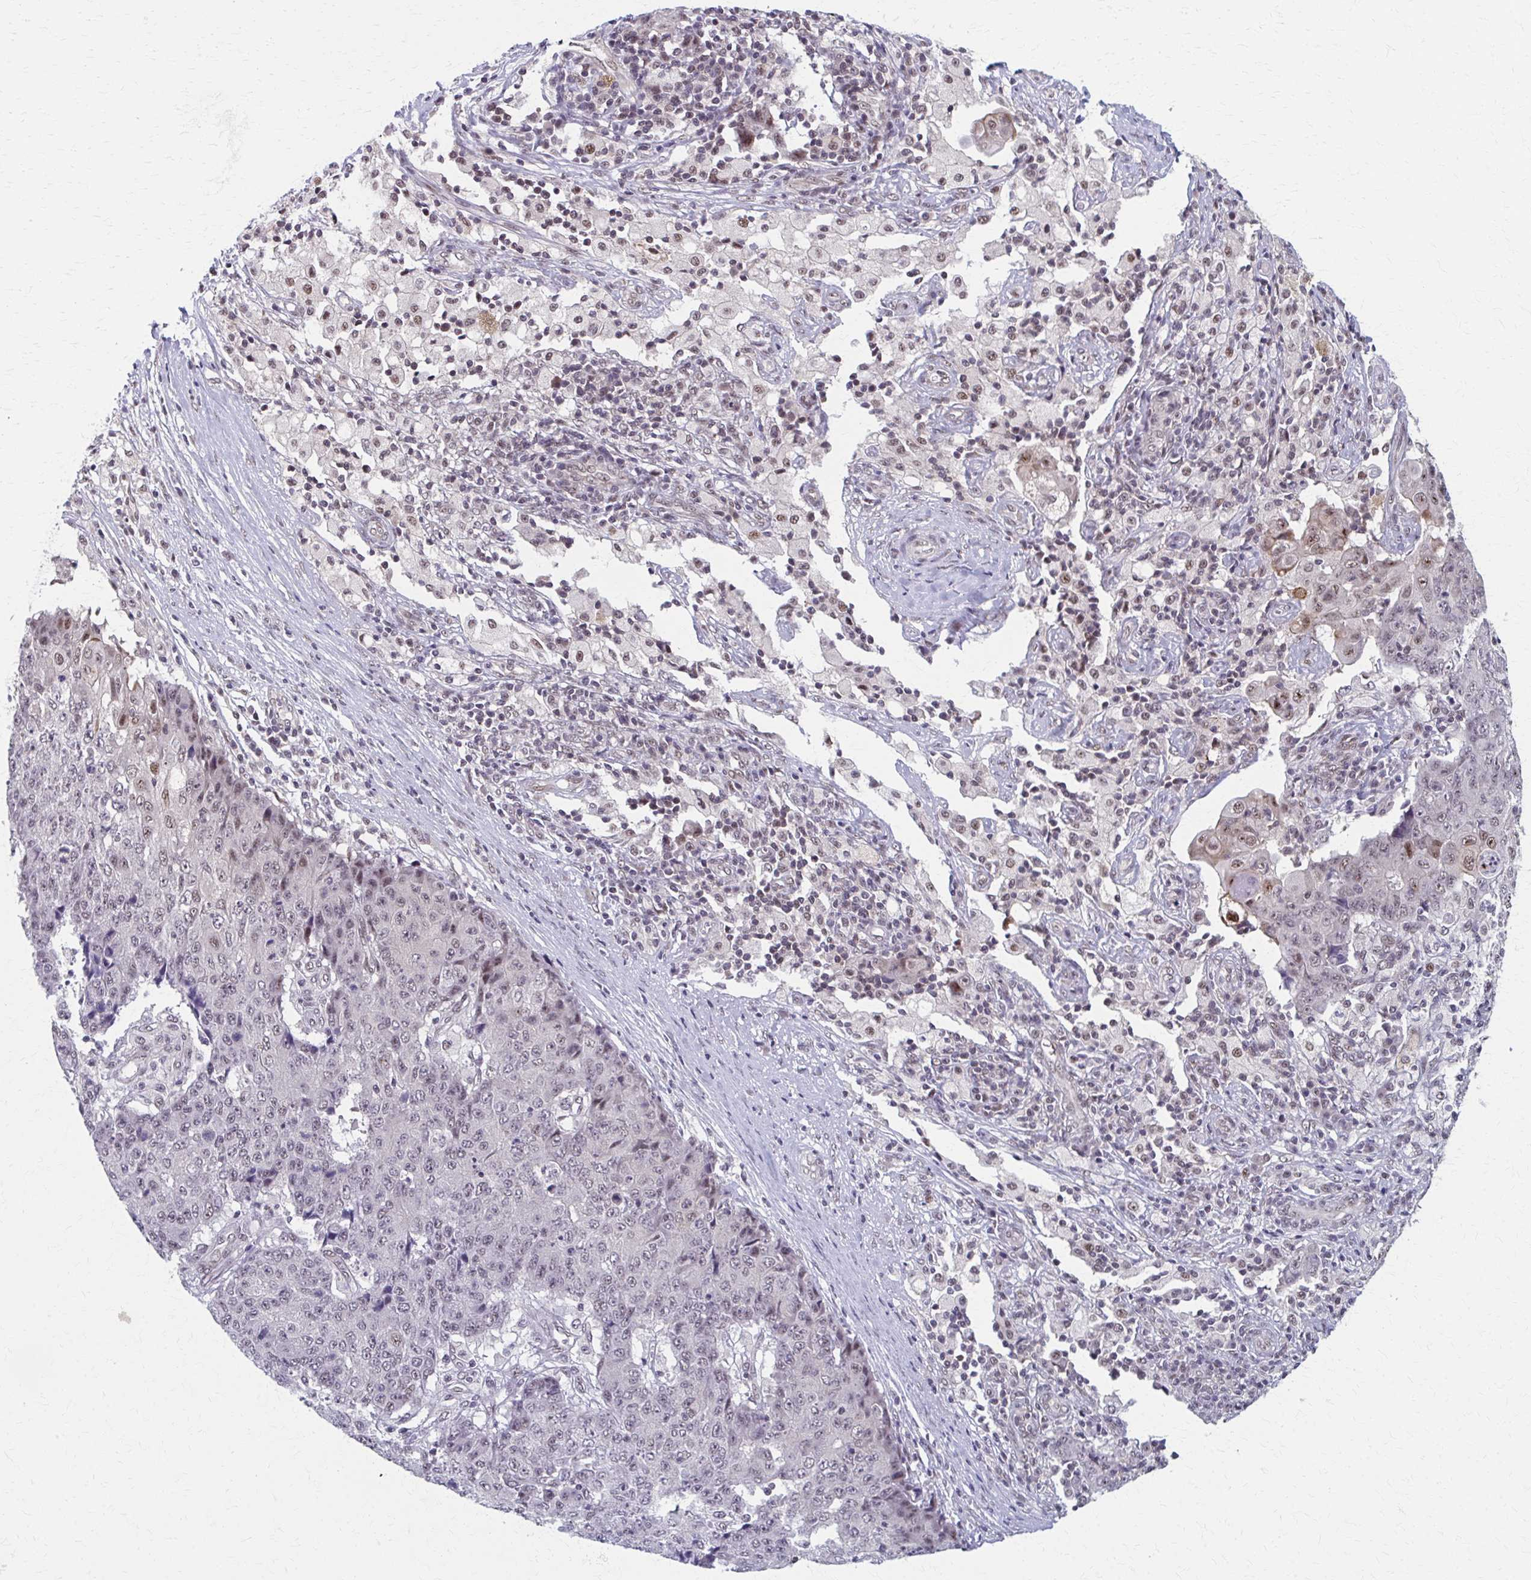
{"staining": {"intensity": "weak", "quantity": "25%-75%", "location": "nuclear"}, "tissue": "ovarian cancer", "cell_type": "Tumor cells", "image_type": "cancer", "snomed": [{"axis": "morphology", "description": "Carcinoma, endometroid"}, {"axis": "topography", "description": "Ovary"}], "caption": "A high-resolution image shows immunohistochemistry staining of endometroid carcinoma (ovarian), which exhibits weak nuclear positivity in about 25%-75% of tumor cells.", "gene": "SETBP1", "patient": {"sex": "female", "age": 42}}